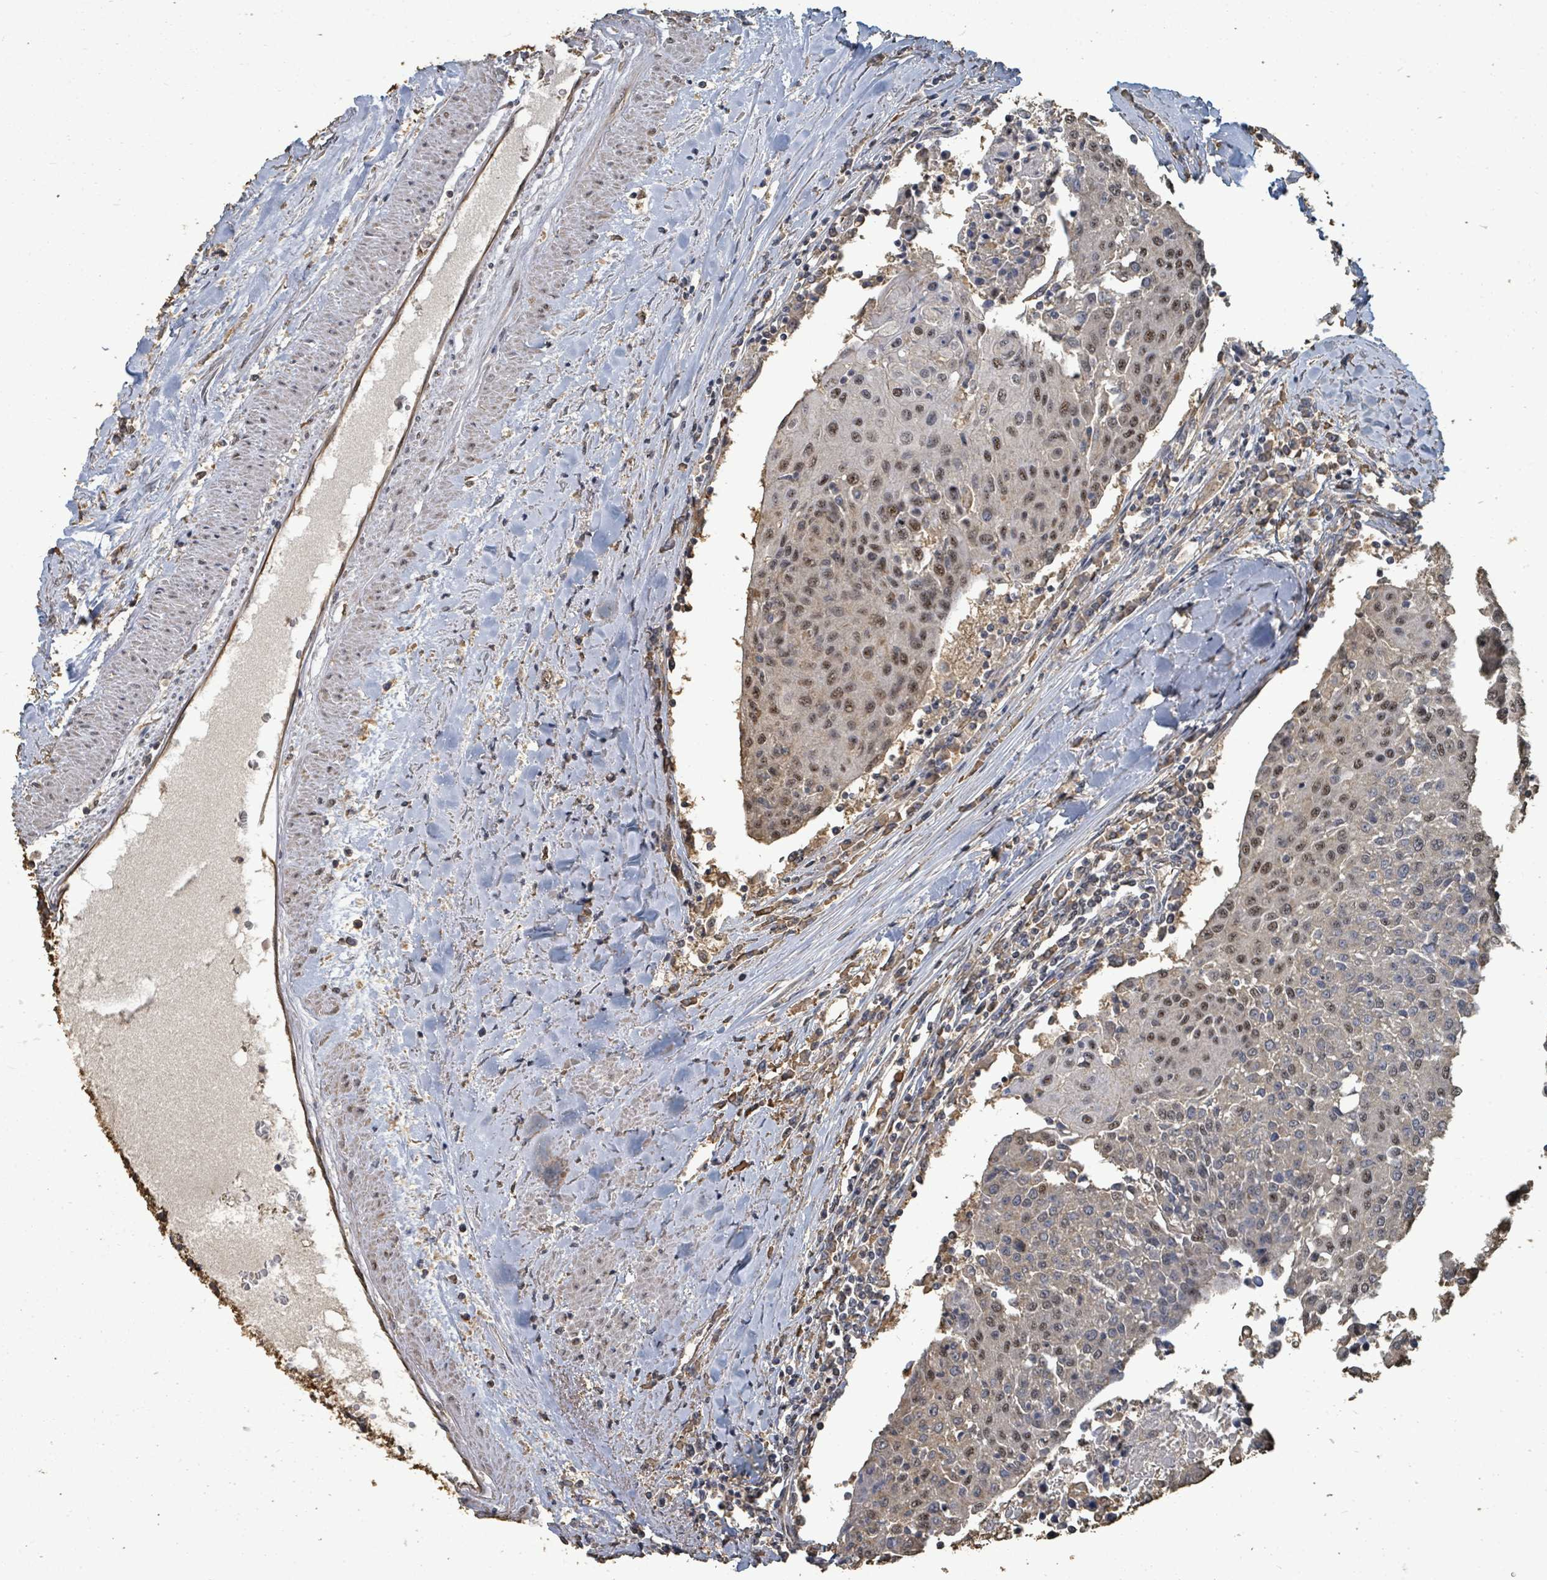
{"staining": {"intensity": "moderate", "quantity": ">75%", "location": "nuclear"}, "tissue": "urothelial cancer", "cell_type": "Tumor cells", "image_type": "cancer", "snomed": [{"axis": "morphology", "description": "Urothelial carcinoma, High grade"}, {"axis": "topography", "description": "Urinary bladder"}], "caption": "Immunohistochemistry histopathology image of neoplastic tissue: urothelial carcinoma (high-grade) stained using IHC shows medium levels of moderate protein expression localized specifically in the nuclear of tumor cells, appearing as a nuclear brown color.", "gene": "C6orf52", "patient": {"sex": "female", "age": 85}}